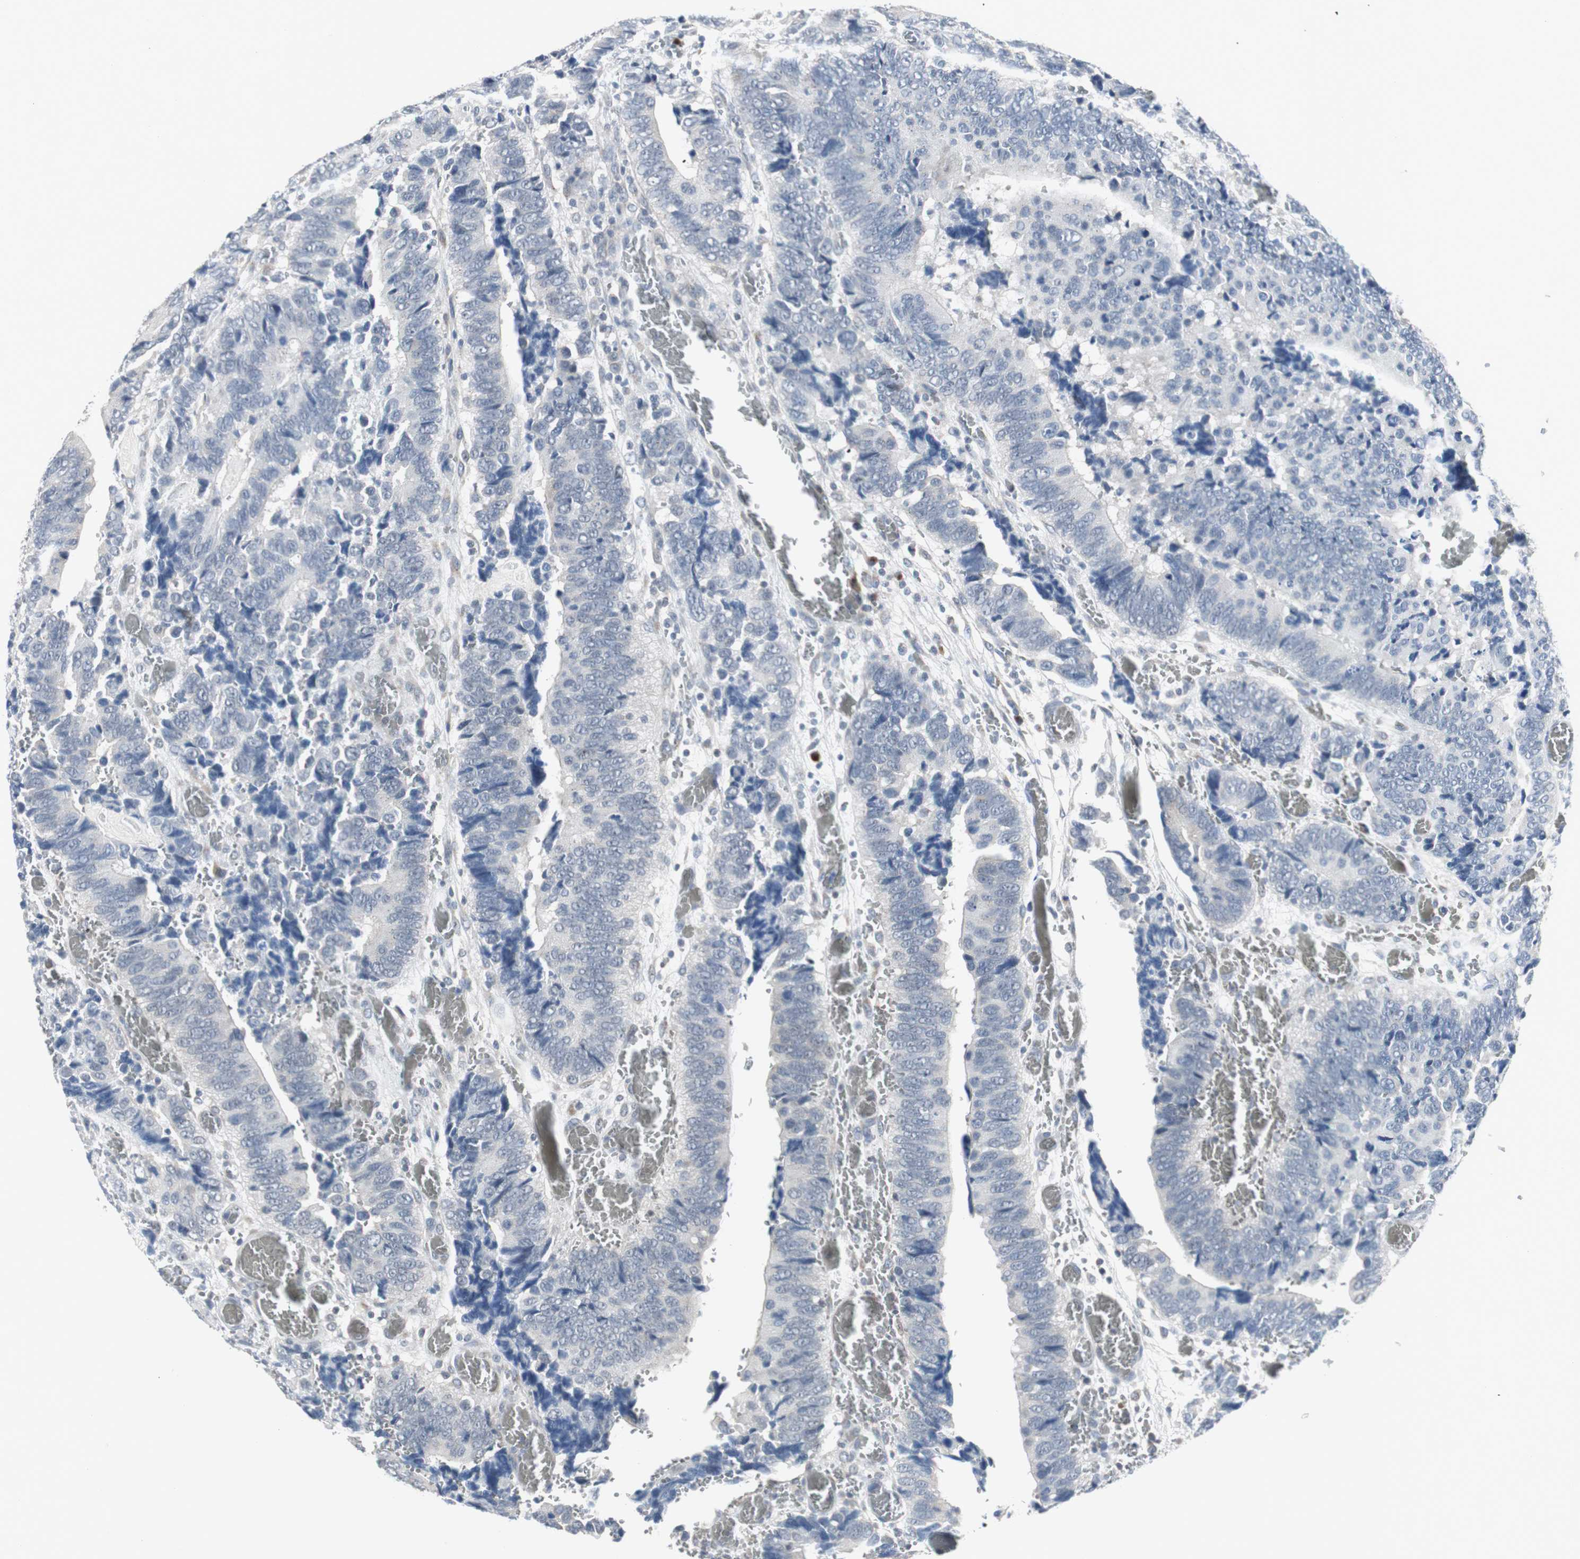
{"staining": {"intensity": "negative", "quantity": "none", "location": "none"}, "tissue": "colorectal cancer", "cell_type": "Tumor cells", "image_type": "cancer", "snomed": [{"axis": "morphology", "description": "Adenocarcinoma, NOS"}, {"axis": "topography", "description": "Colon"}], "caption": "Colorectal cancer (adenocarcinoma) was stained to show a protein in brown. There is no significant staining in tumor cells.", "gene": "SOX30", "patient": {"sex": "male", "age": 72}}